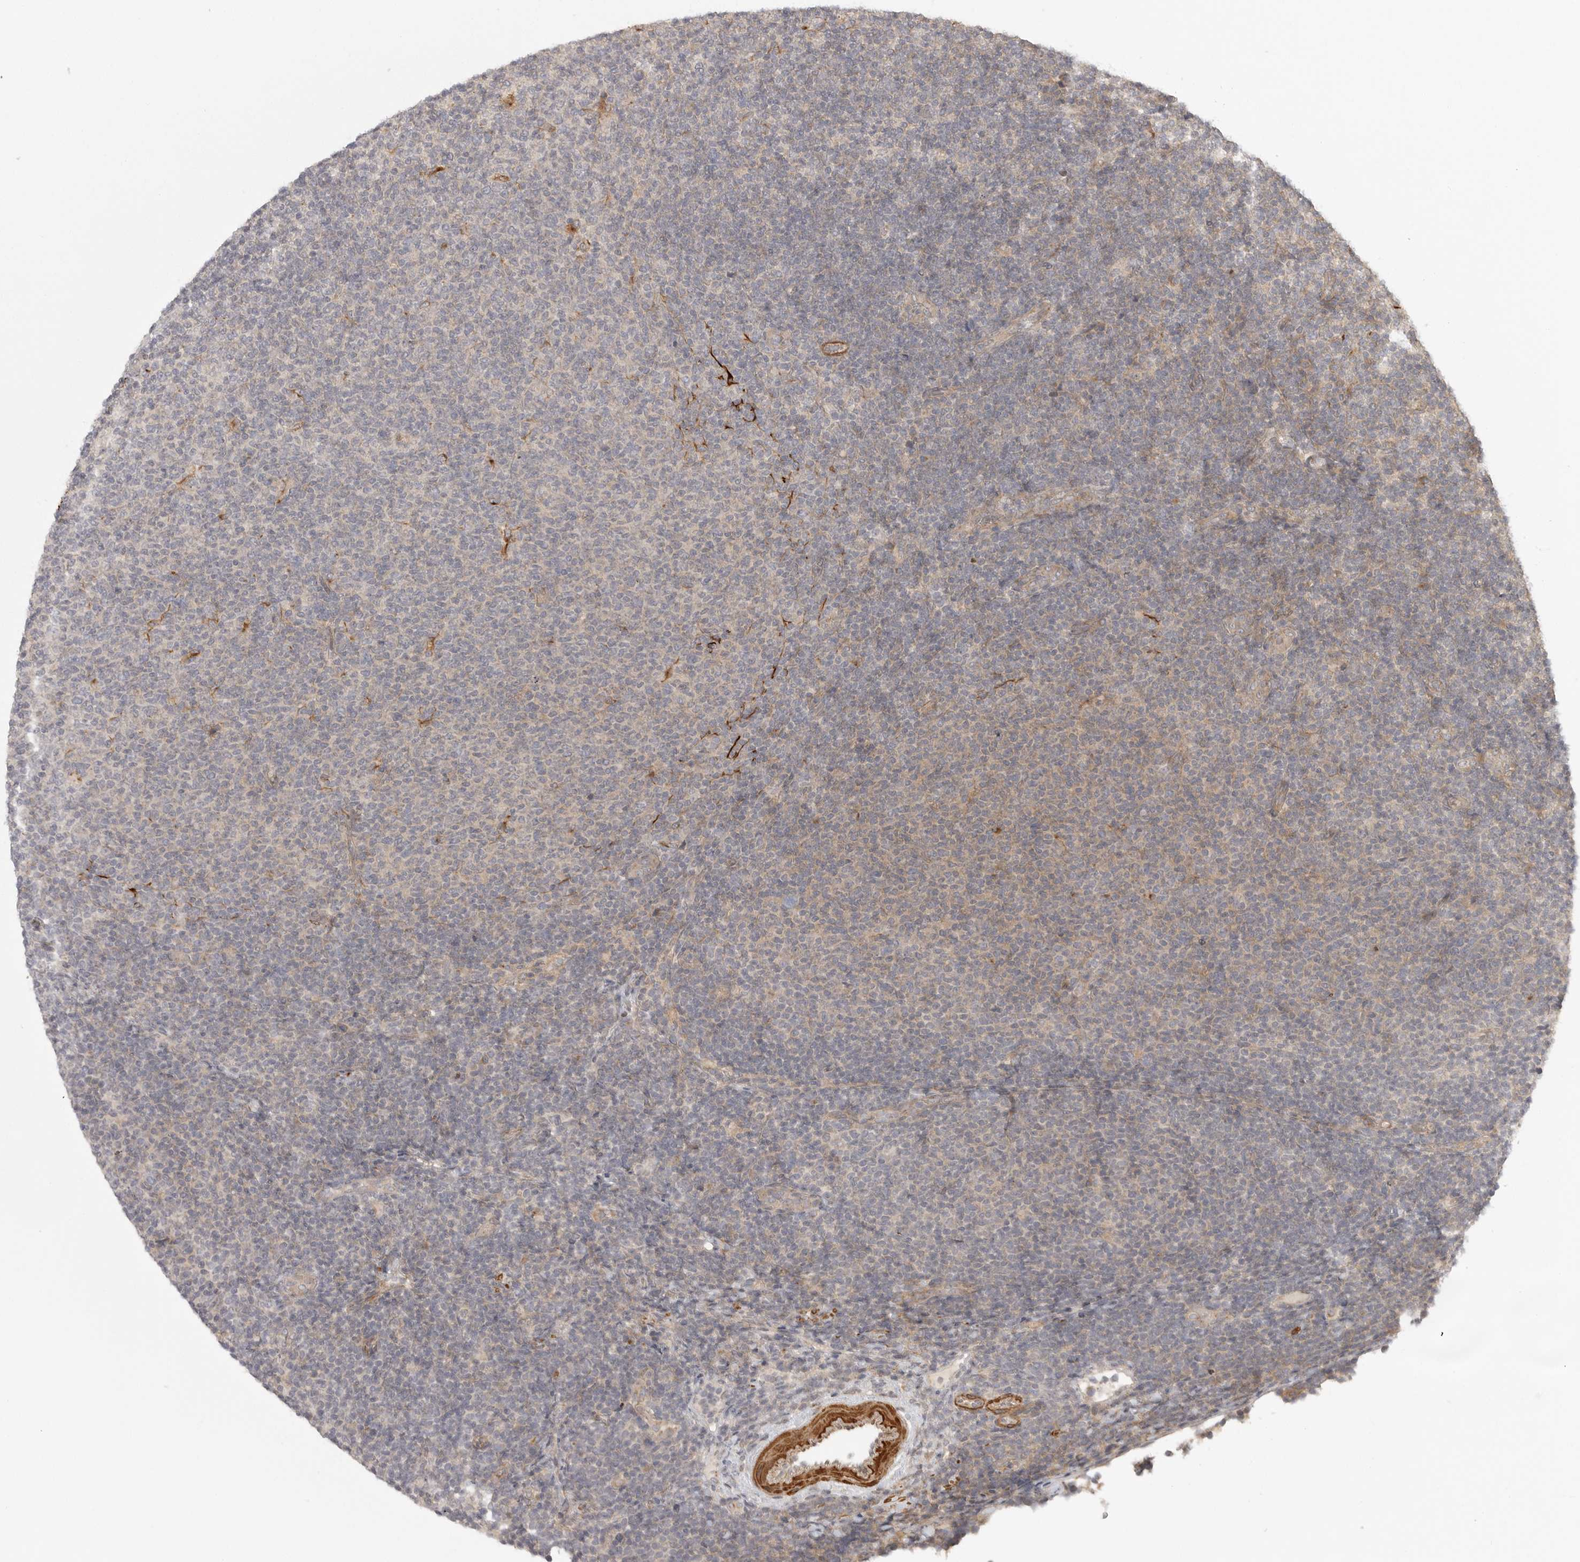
{"staining": {"intensity": "weak", "quantity": "<25%", "location": "cytoplasmic/membranous"}, "tissue": "lymphoma", "cell_type": "Tumor cells", "image_type": "cancer", "snomed": [{"axis": "morphology", "description": "Malignant lymphoma, non-Hodgkin's type, Low grade"}, {"axis": "topography", "description": "Lymph node"}], "caption": "Tumor cells show no significant protein staining in malignant lymphoma, non-Hodgkin's type (low-grade).", "gene": "CCPG1", "patient": {"sex": "male", "age": 66}}